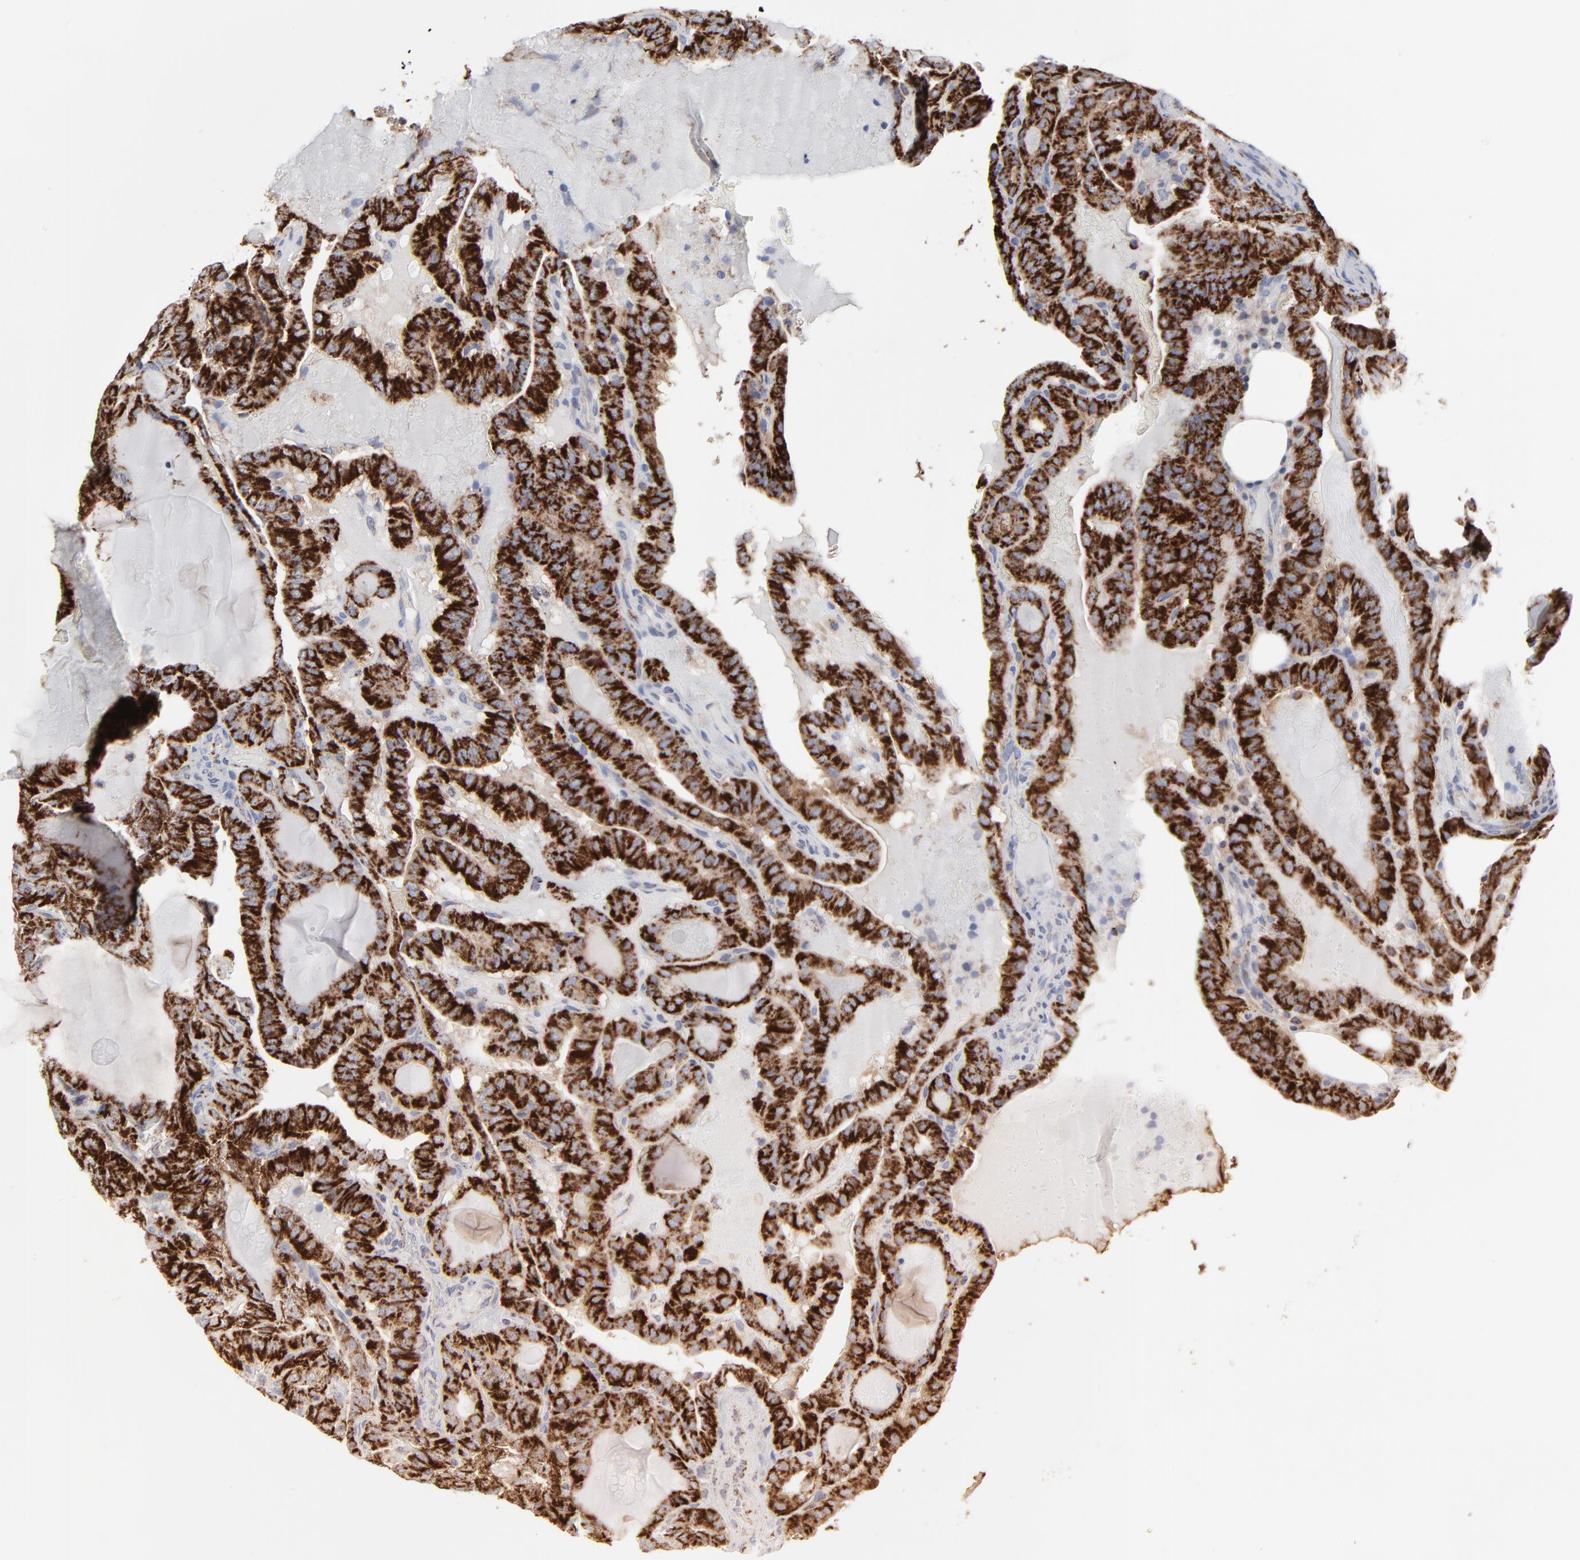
{"staining": {"intensity": "strong", "quantity": ">75%", "location": "cytoplasmic/membranous"}, "tissue": "thyroid cancer", "cell_type": "Tumor cells", "image_type": "cancer", "snomed": [{"axis": "morphology", "description": "Papillary adenocarcinoma, NOS"}, {"axis": "topography", "description": "Thyroid gland"}], "caption": "DAB (3,3'-diaminobenzidine) immunohistochemical staining of thyroid papillary adenocarcinoma displays strong cytoplasmic/membranous protein positivity in about >75% of tumor cells.", "gene": "TXNRD2", "patient": {"sex": "male", "age": 77}}